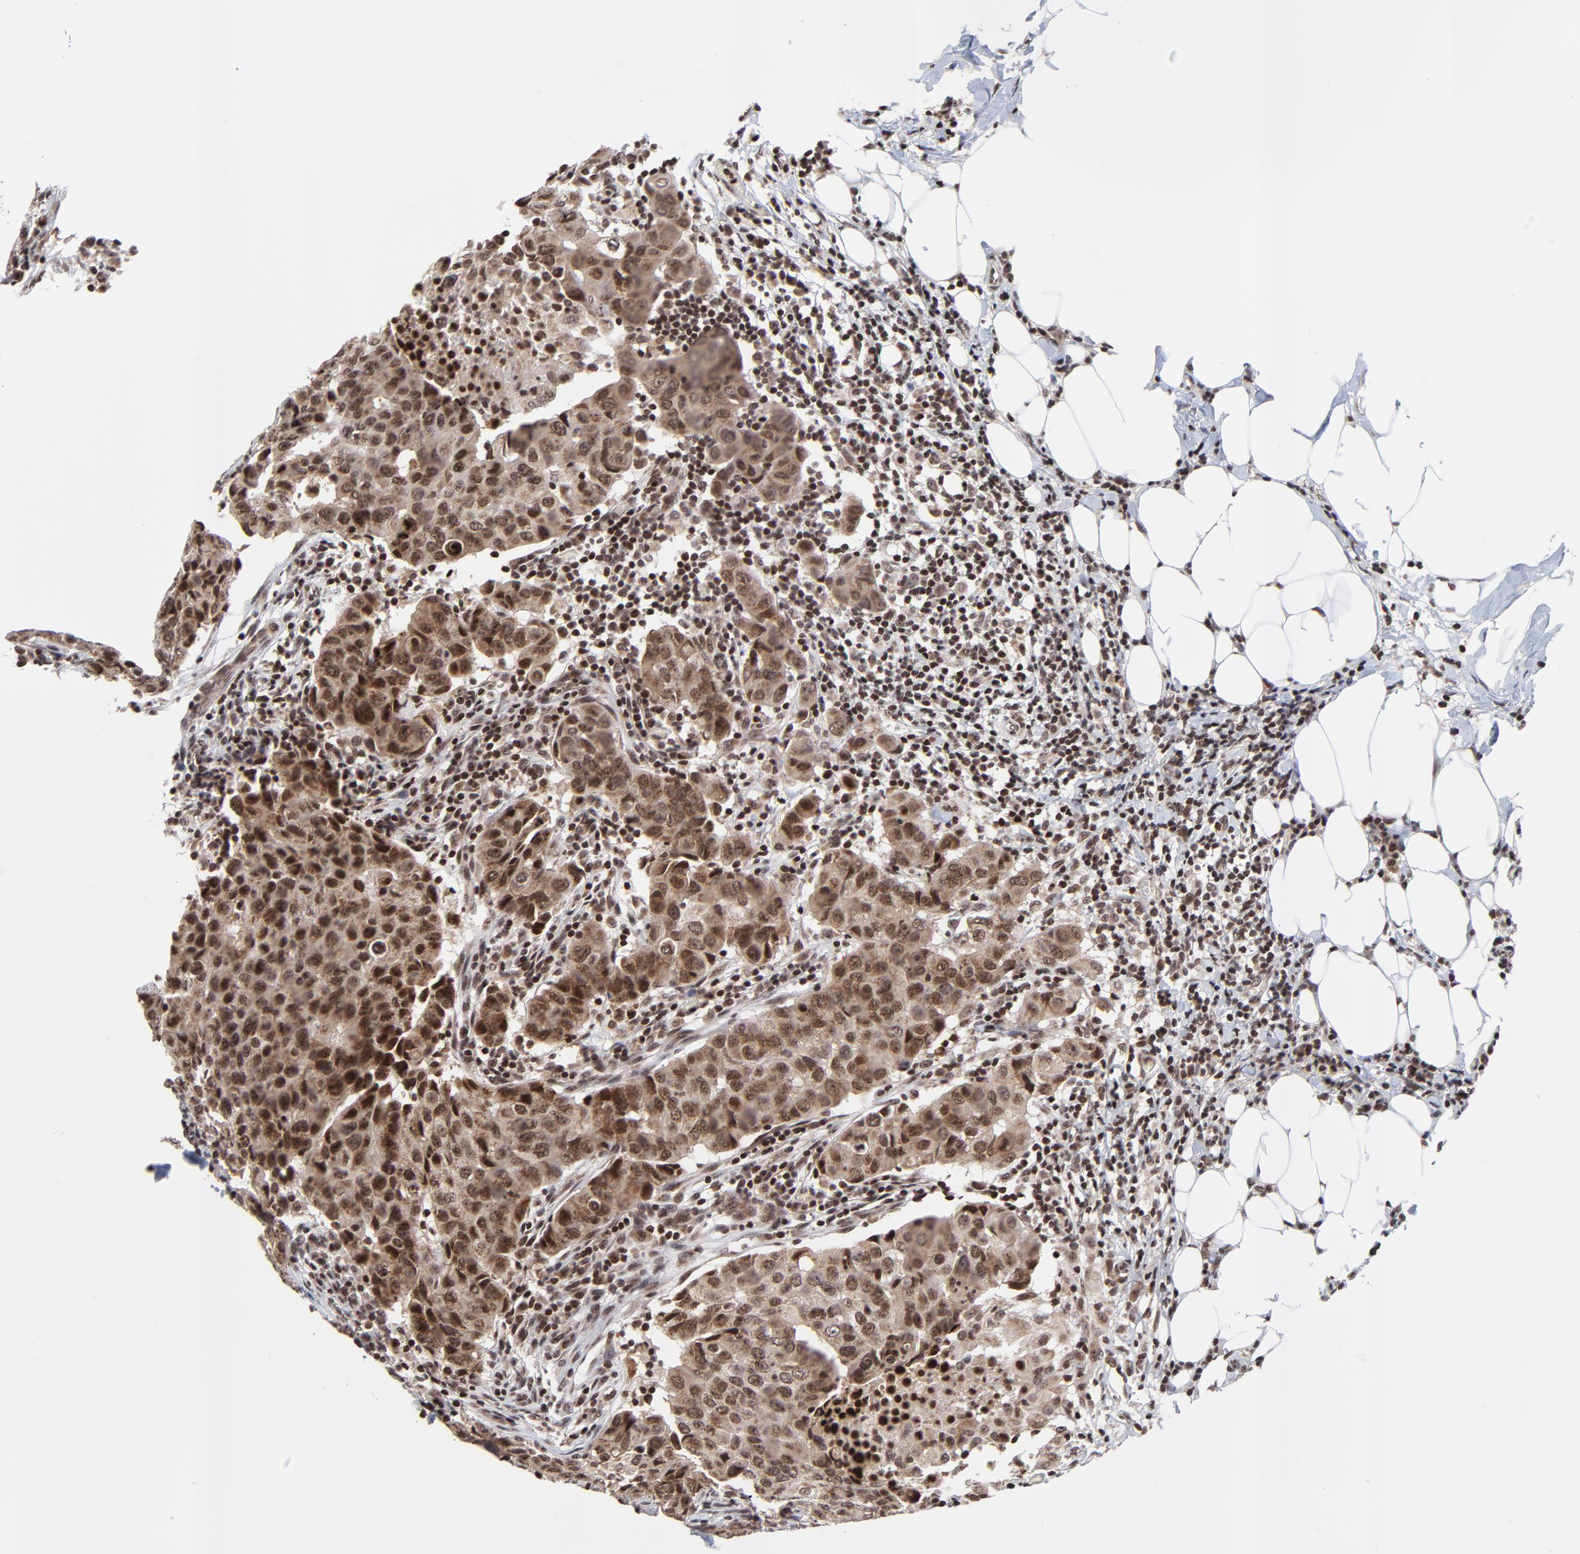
{"staining": {"intensity": "strong", "quantity": ">75%", "location": "cytoplasmic/membranous,nuclear"}, "tissue": "breast cancer", "cell_type": "Tumor cells", "image_type": "cancer", "snomed": [{"axis": "morphology", "description": "Duct carcinoma"}, {"axis": "topography", "description": "Breast"}], "caption": "IHC histopathology image of neoplastic tissue: human breast cancer stained using immunohistochemistry demonstrates high levels of strong protein expression localized specifically in the cytoplasmic/membranous and nuclear of tumor cells, appearing as a cytoplasmic/membranous and nuclear brown color.", "gene": "ZNF777", "patient": {"sex": "female", "age": 54}}